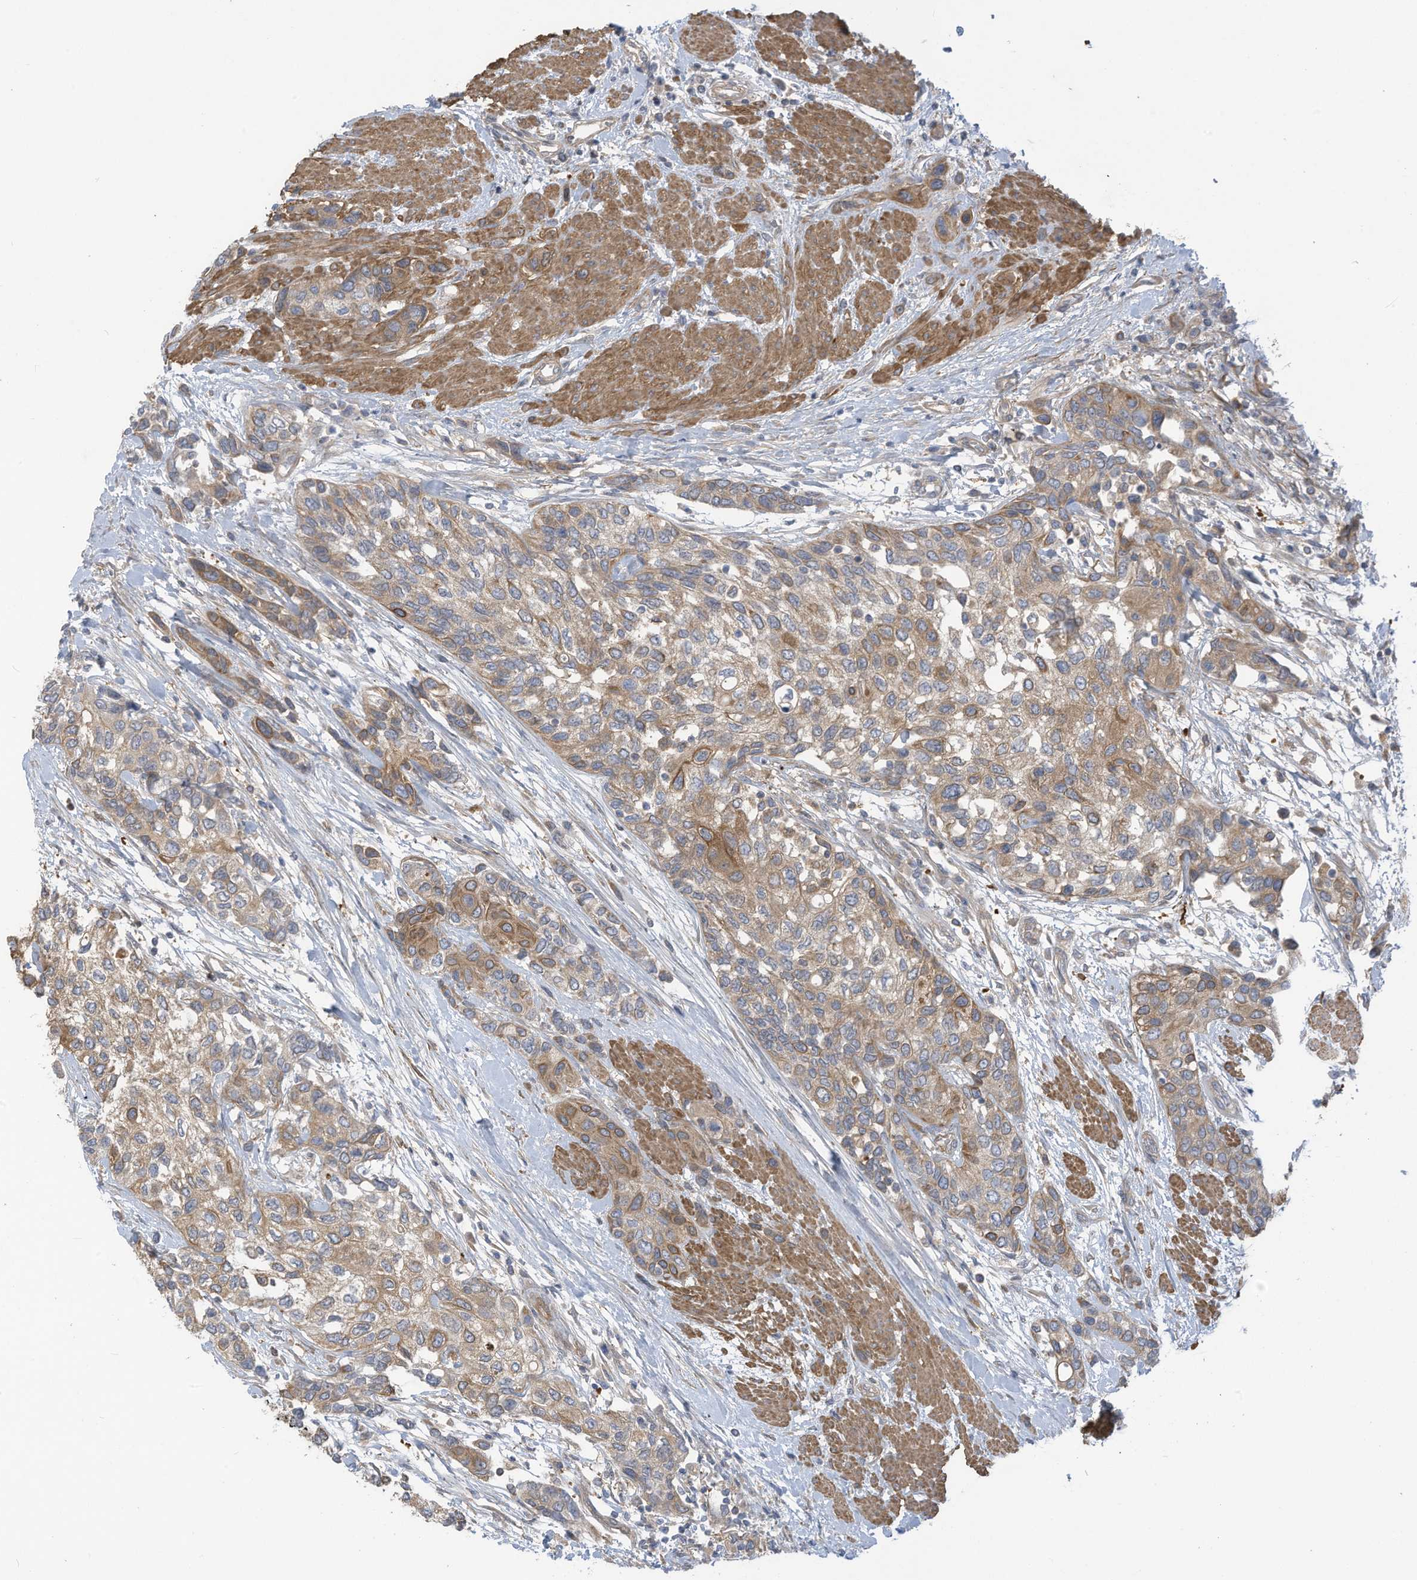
{"staining": {"intensity": "moderate", "quantity": "25%-75%", "location": "cytoplasmic/membranous"}, "tissue": "urothelial cancer", "cell_type": "Tumor cells", "image_type": "cancer", "snomed": [{"axis": "morphology", "description": "Normal tissue, NOS"}, {"axis": "morphology", "description": "Urothelial carcinoma, High grade"}, {"axis": "topography", "description": "Vascular tissue"}, {"axis": "topography", "description": "Urinary bladder"}], "caption": "This is a histology image of immunohistochemistry (IHC) staining of urothelial cancer, which shows moderate expression in the cytoplasmic/membranous of tumor cells.", "gene": "ADI1", "patient": {"sex": "female", "age": 56}}